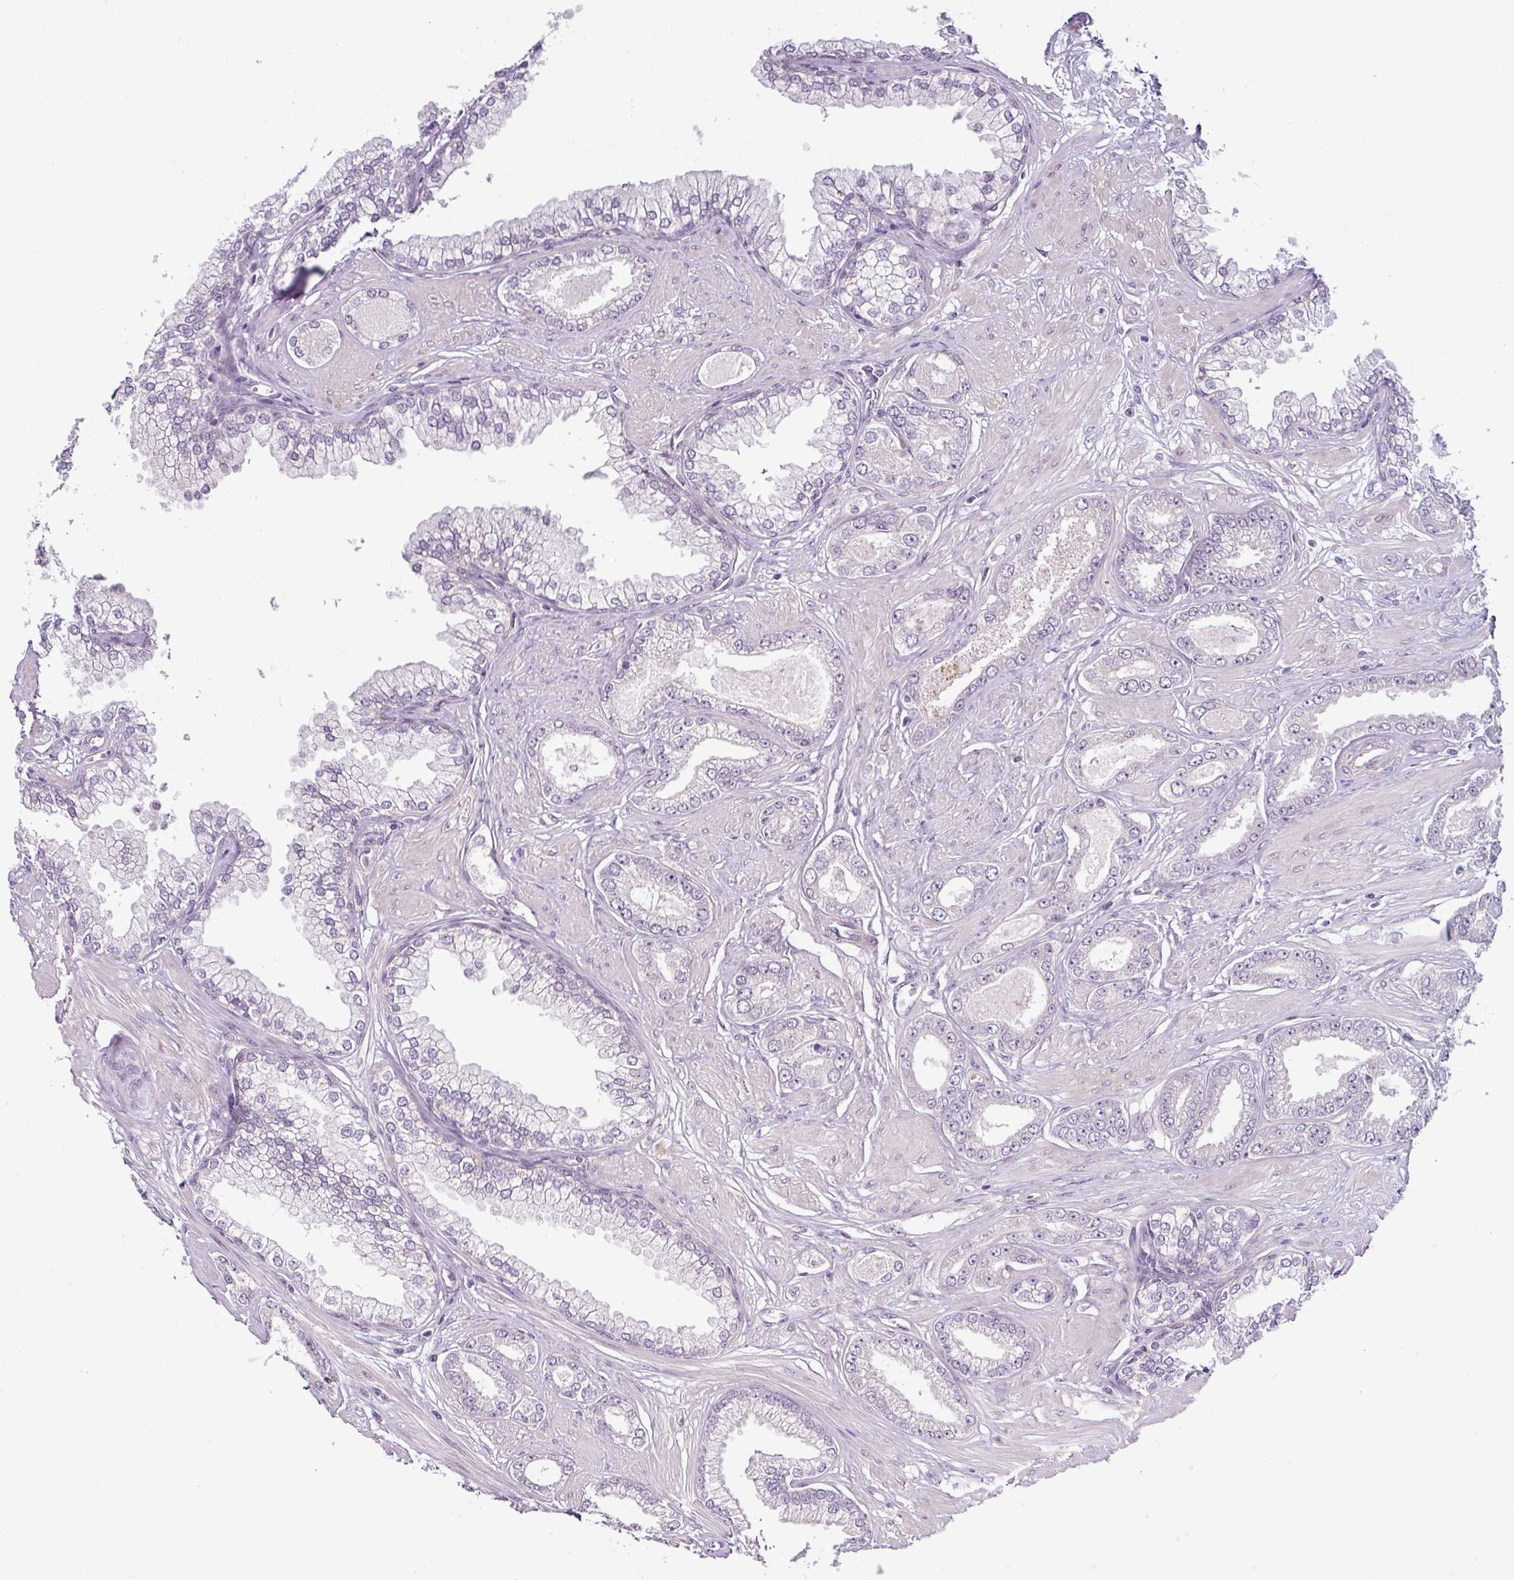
{"staining": {"intensity": "negative", "quantity": "none", "location": "none"}, "tissue": "prostate cancer", "cell_type": "Tumor cells", "image_type": "cancer", "snomed": [{"axis": "morphology", "description": "Adenocarcinoma, Low grade"}, {"axis": "topography", "description": "Prostate"}], "caption": "The image demonstrates no significant staining in tumor cells of low-grade adenocarcinoma (prostate).", "gene": "OR52D1", "patient": {"sex": "male", "age": 60}}